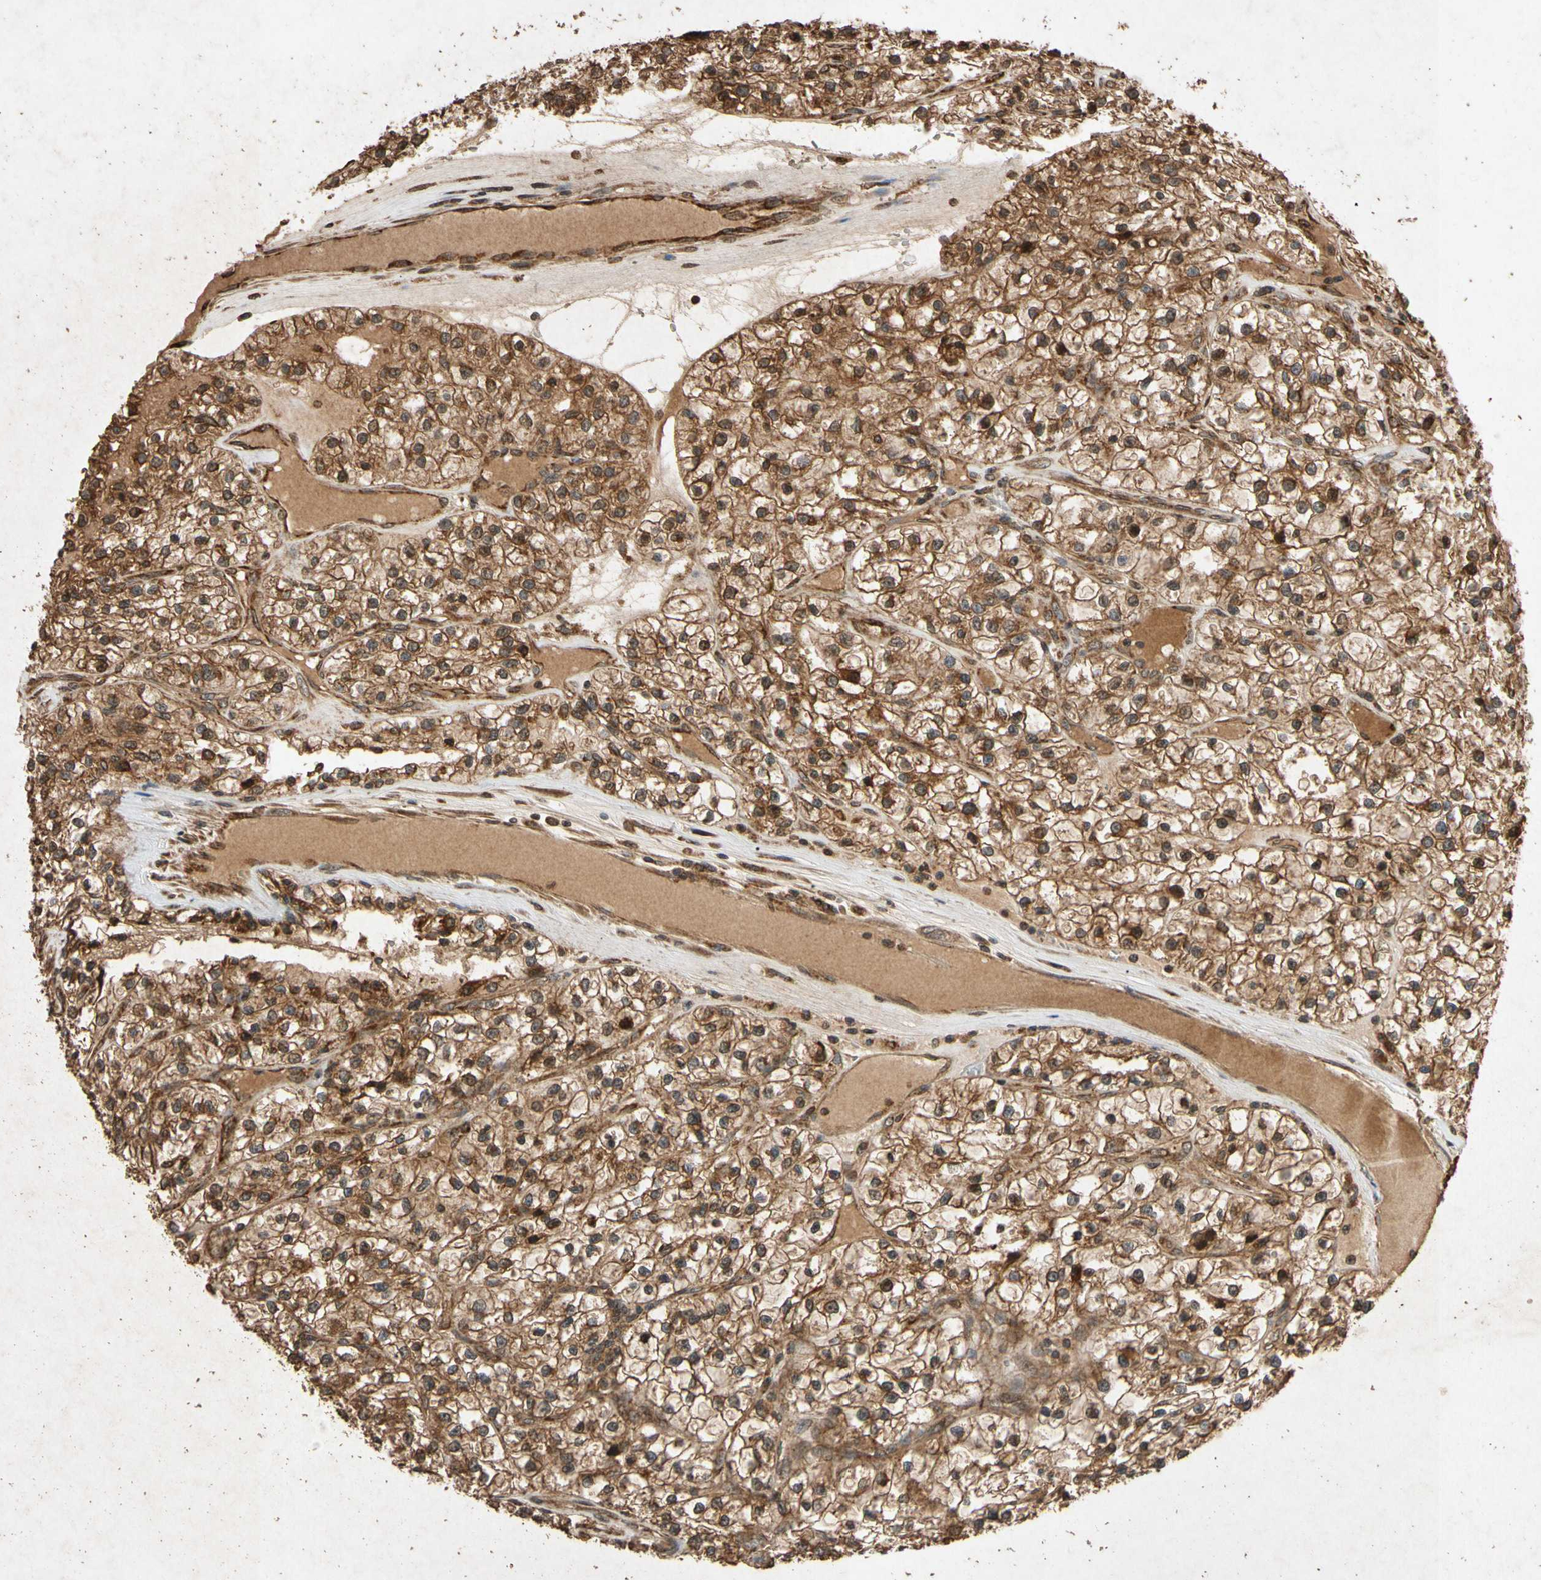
{"staining": {"intensity": "strong", "quantity": ">75%", "location": "cytoplasmic/membranous"}, "tissue": "renal cancer", "cell_type": "Tumor cells", "image_type": "cancer", "snomed": [{"axis": "morphology", "description": "Adenocarcinoma, NOS"}, {"axis": "topography", "description": "Kidney"}], "caption": "An immunohistochemistry (IHC) photomicrograph of neoplastic tissue is shown. Protein staining in brown highlights strong cytoplasmic/membranous positivity in renal cancer within tumor cells.", "gene": "TXN2", "patient": {"sex": "female", "age": 57}}